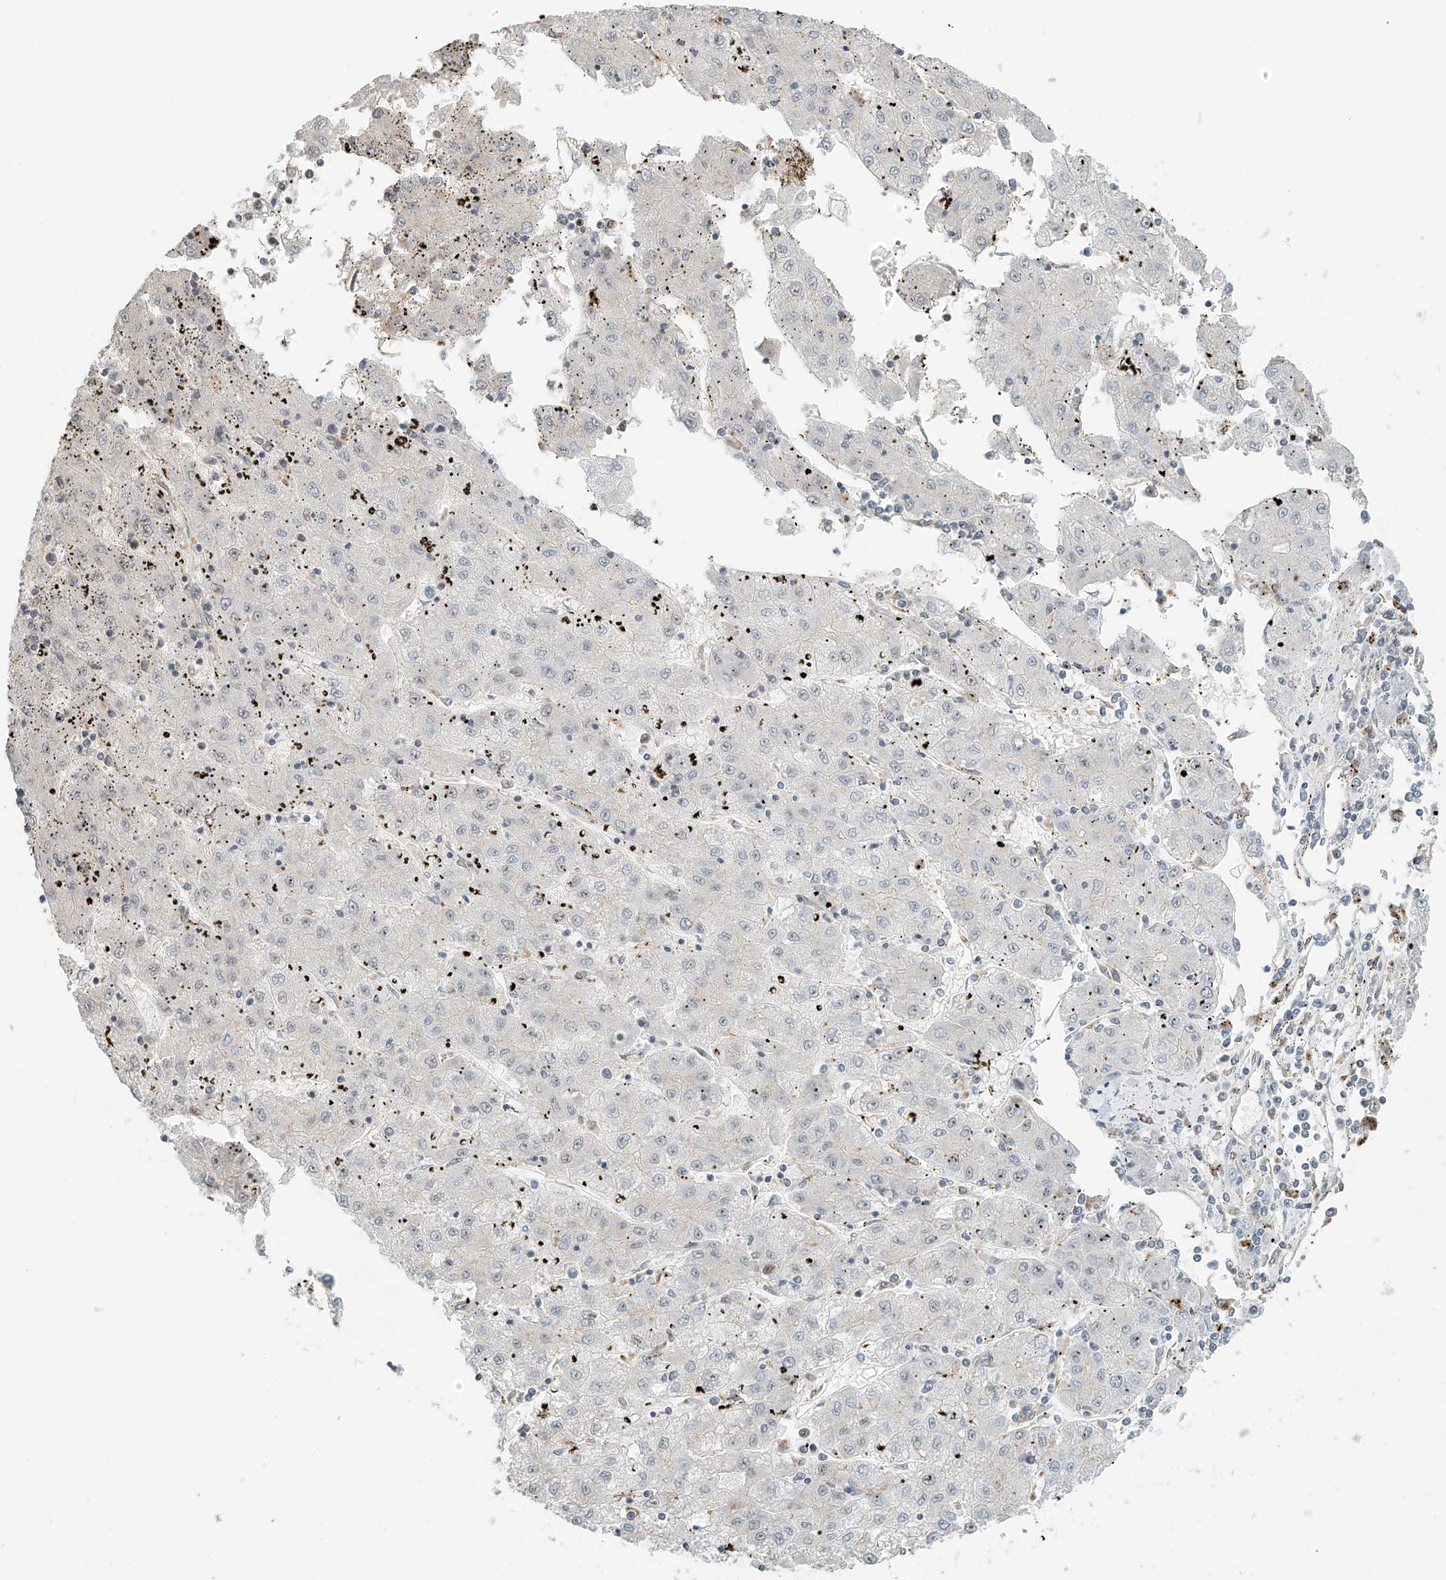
{"staining": {"intensity": "negative", "quantity": "none", "location": "none"}, "tissue": "liver cancer", "cell_type": "Tumor cells", "image_type": "cancer", "snomed": [{"axis": "morphology", "description": "Carcinoma, Hepatocellular, NOS"}, {"axis": "topography", "description": "Liver"}], "caption": "Tumor cells show no significant protein expression in liver cancer.", "gene": "ZNF514", "patient": {"sex": "male", "age": 72}}